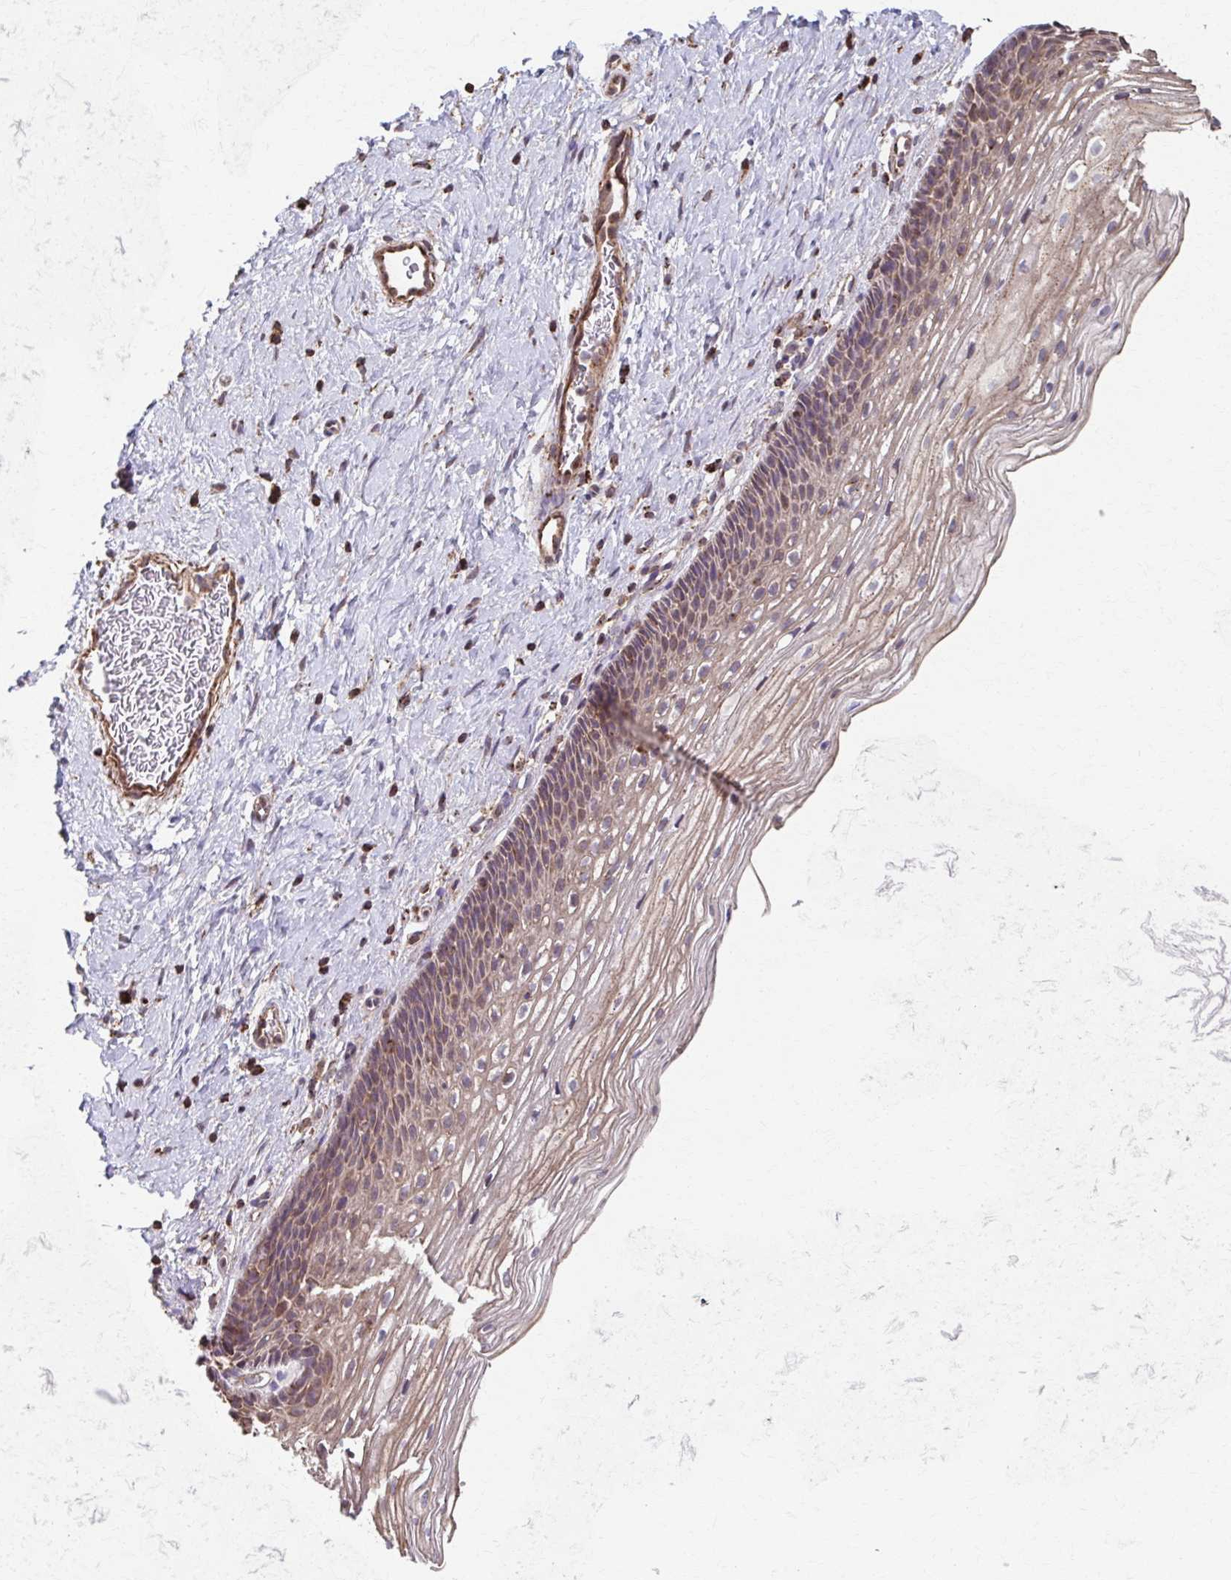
{"staining": {"intensity": "weak", "quantity": "<25%", "location": "cytoplasmic/membranous"}, "tissue": "cervix", "cell_type": "Glandular cells", "image_type": "normal", "snomed": [{"axis": "morphology", "description": "Normal tissue, NOS"}, {"axis": "topography", "description": "Cervix"}], "caption": "IHC image of benign cervix: human cervix stained with DAB (3,3'-diaminobenzidine) shows no significant protein expression in glandular cells.", "gene": "KLHL34", "patient": {"sex": "female", "age": 34}}